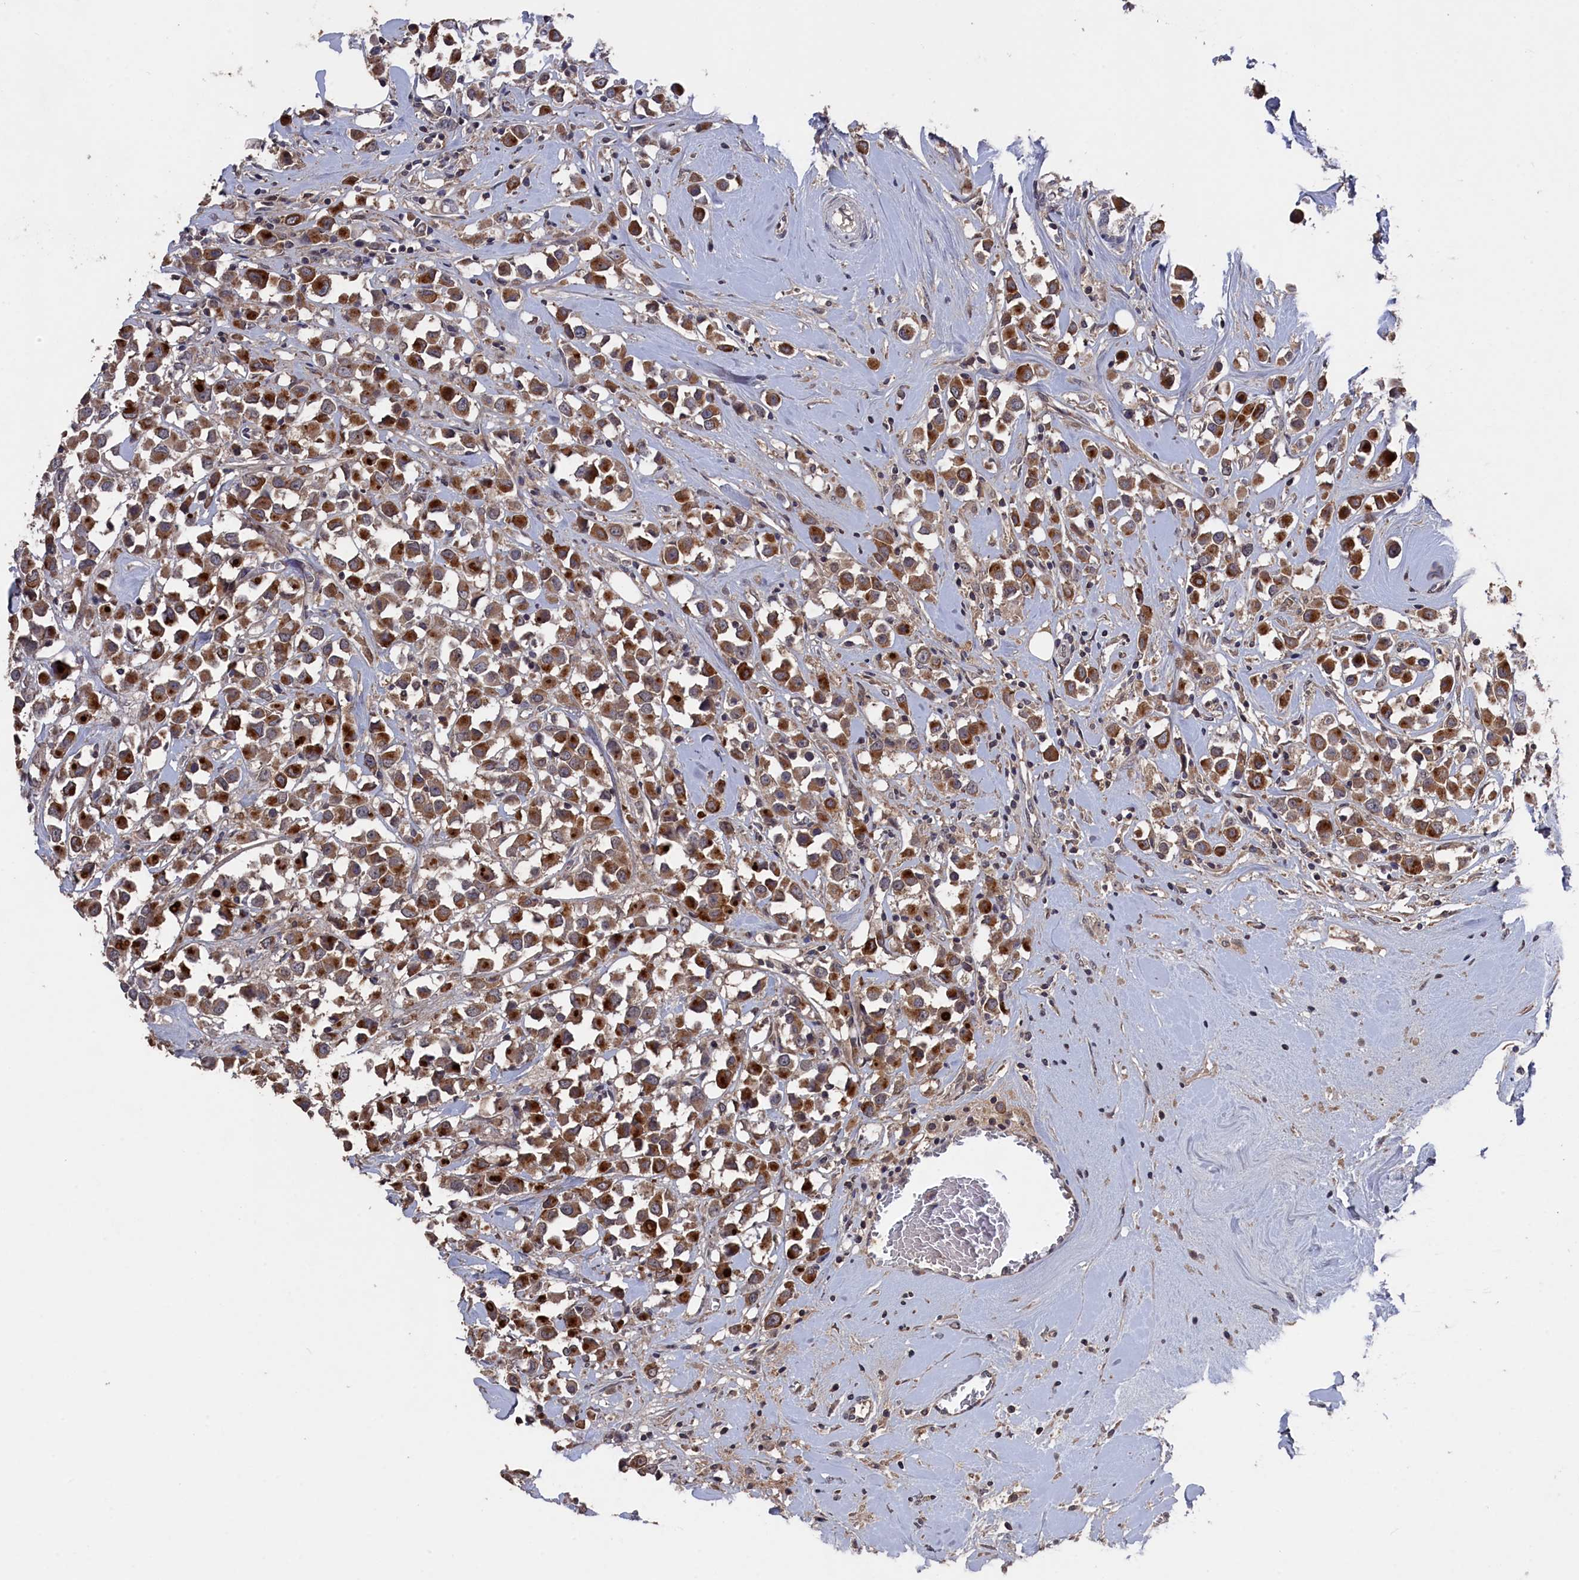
{"staining": {"intensity": "strong", "quantity": ">75%", "location": "cytoplasmic/membranous"}, "tissue": "breast cancer", "cell_type": "Tumor cells", "image_type": "cancer", "snomed": [{"axis": "morphology", "description": "Duct carcinoma"}, {"axis": "topography", "description": "Breast"}], "caption": "Human invasive ductal carcinoma (breast) stained for a protein (brown) exhibits strong cytoplasmic/membranous positive expression in about >75% of tumor cells.", "gene": "TMC5", "patient": {"sex": "female", "age": 61}}